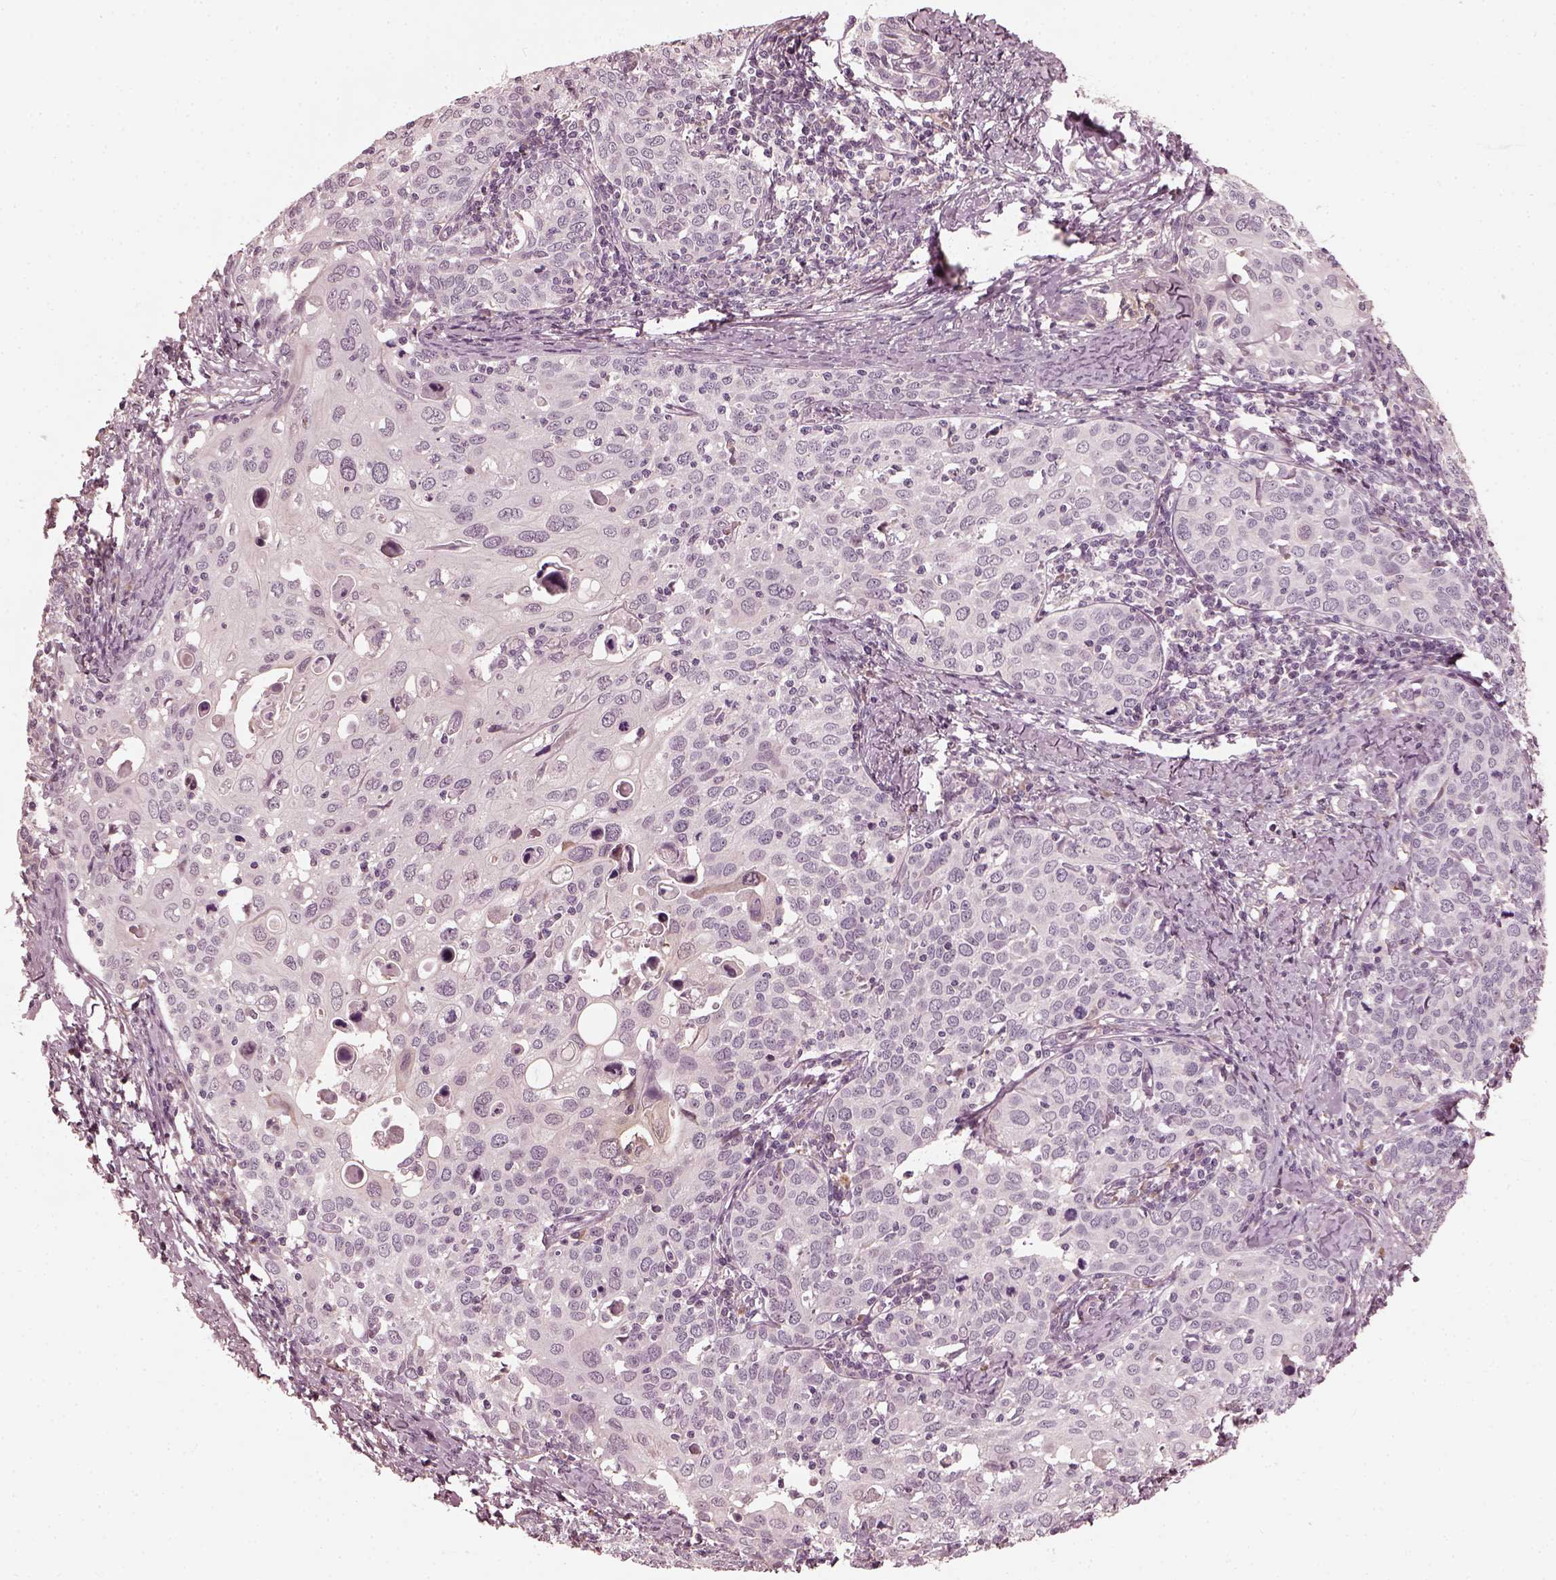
{"staining": {"intensity": "negative", "quantity": "none", "location": "none"}, "tissue": "cervical cancer", "cell_type": "Tumor cells", "image_type": "cancer", "snomed": [{"axis": "morphology", "description": "Squamous cell carcinoma, NOS"}, {"axis": "topography", "description": "Cervix"}], "caption": "Histopathology image shows no protein staining in tumor cells of cervical squamous cell carcinoma tissue.", "gene": "OPTC", "patient": {"sex": "female", "age": 62}}